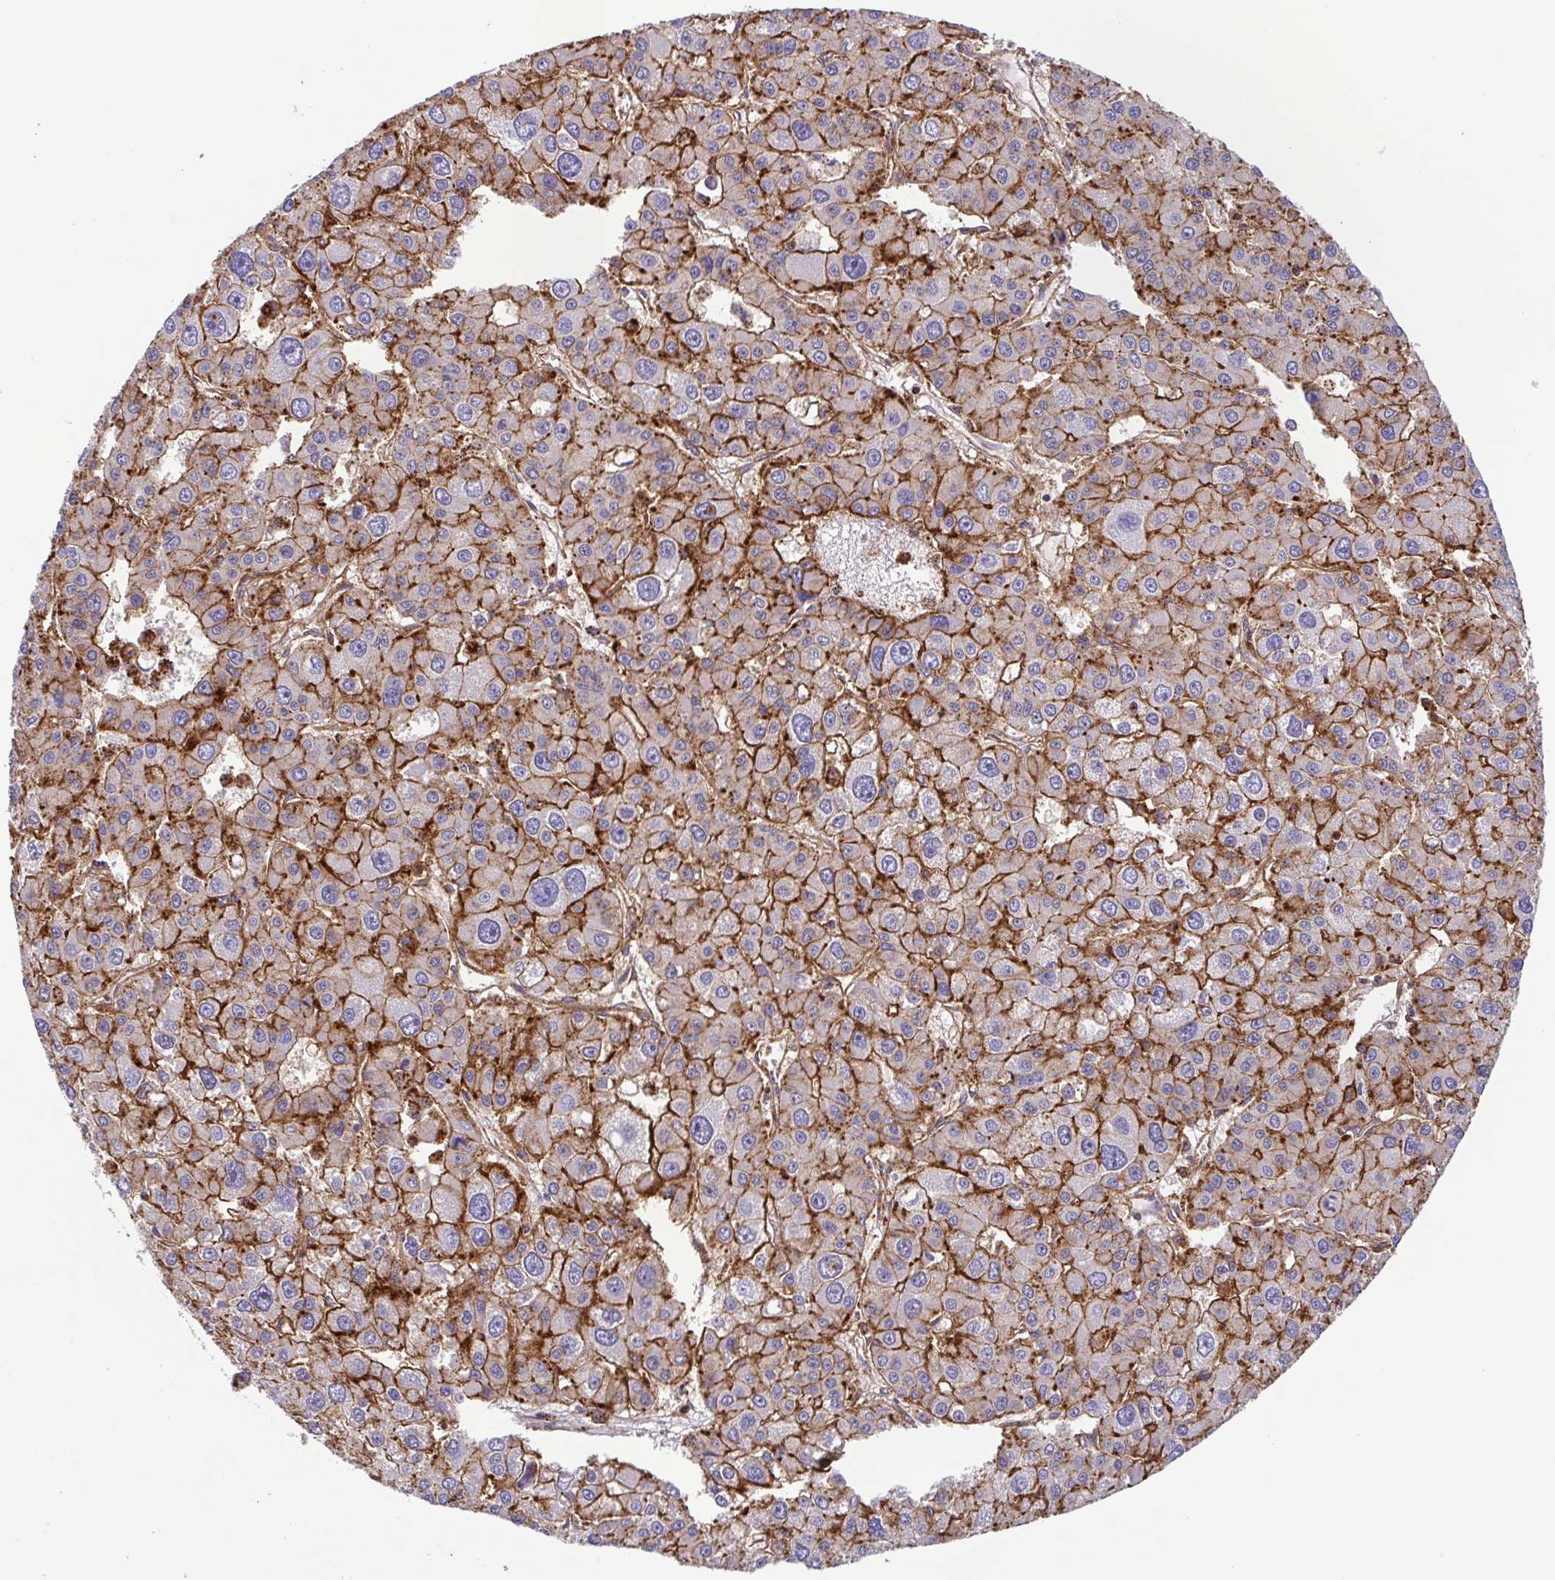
{"staining": {"intensity": "moderate", "quantity": "25%-75%", "location": "cytoplasmic/membranous"}, "tissue": "liver cancer", "cell_type": "Tumor cells", "image_type": "cancer", "snomed": [{"axis": "morphology", "description": "Carcinoma, Hepatocellular, NOS"}, {"axis": "topography", "description": "Liver"}], "caption": "Immunohistochemical staining of human liver hepatocellular carcinoma shows moderate cytoplasmic/membranous protein expression in about 25%-75% of tumor cells. (Brightfield microscopy of DAB IHC at high magnification).", "gene": "CHMP1B", "patient": {"sex": "male", "age": 73}}